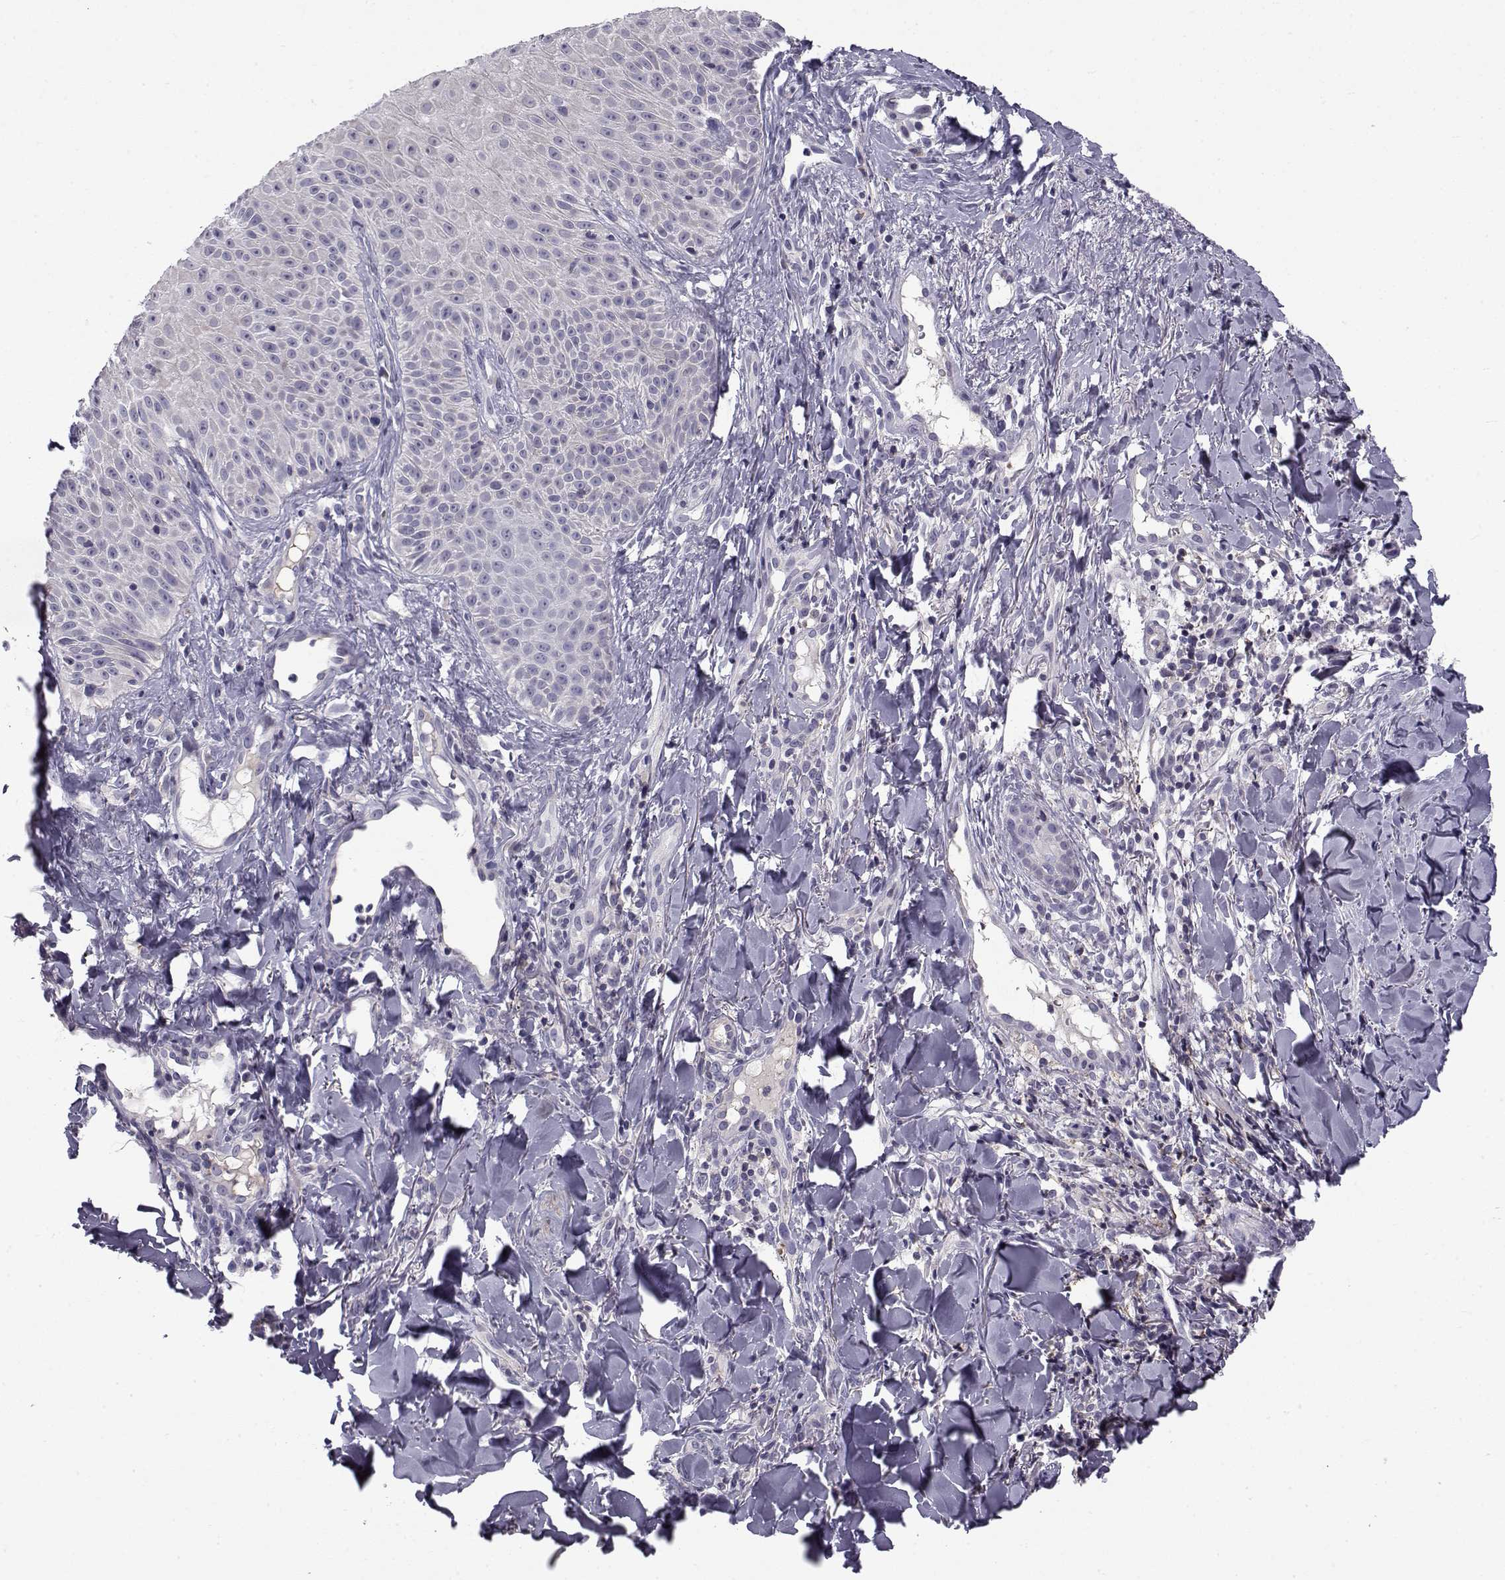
{"staining": {"intensity": "negative", "quantity": "none", "location": "none"}, "tissue": "melanoma", "cell_type": "Tumor cells", "image_type": "cancer", "snomed": [{"axis": "morphology", "description": "Malignant melanoma, NOS"}, {"axis": "topography", "description": "Skin"}], "caption": "This histopathology image is of melanoma stained with immunohistochemistry to label a protein in brown with the nuclei are counter-stained blue. There is no expression in tumor cells.", "gene": "LRRC27", "patient": {"sex": "male", "age": 67}}